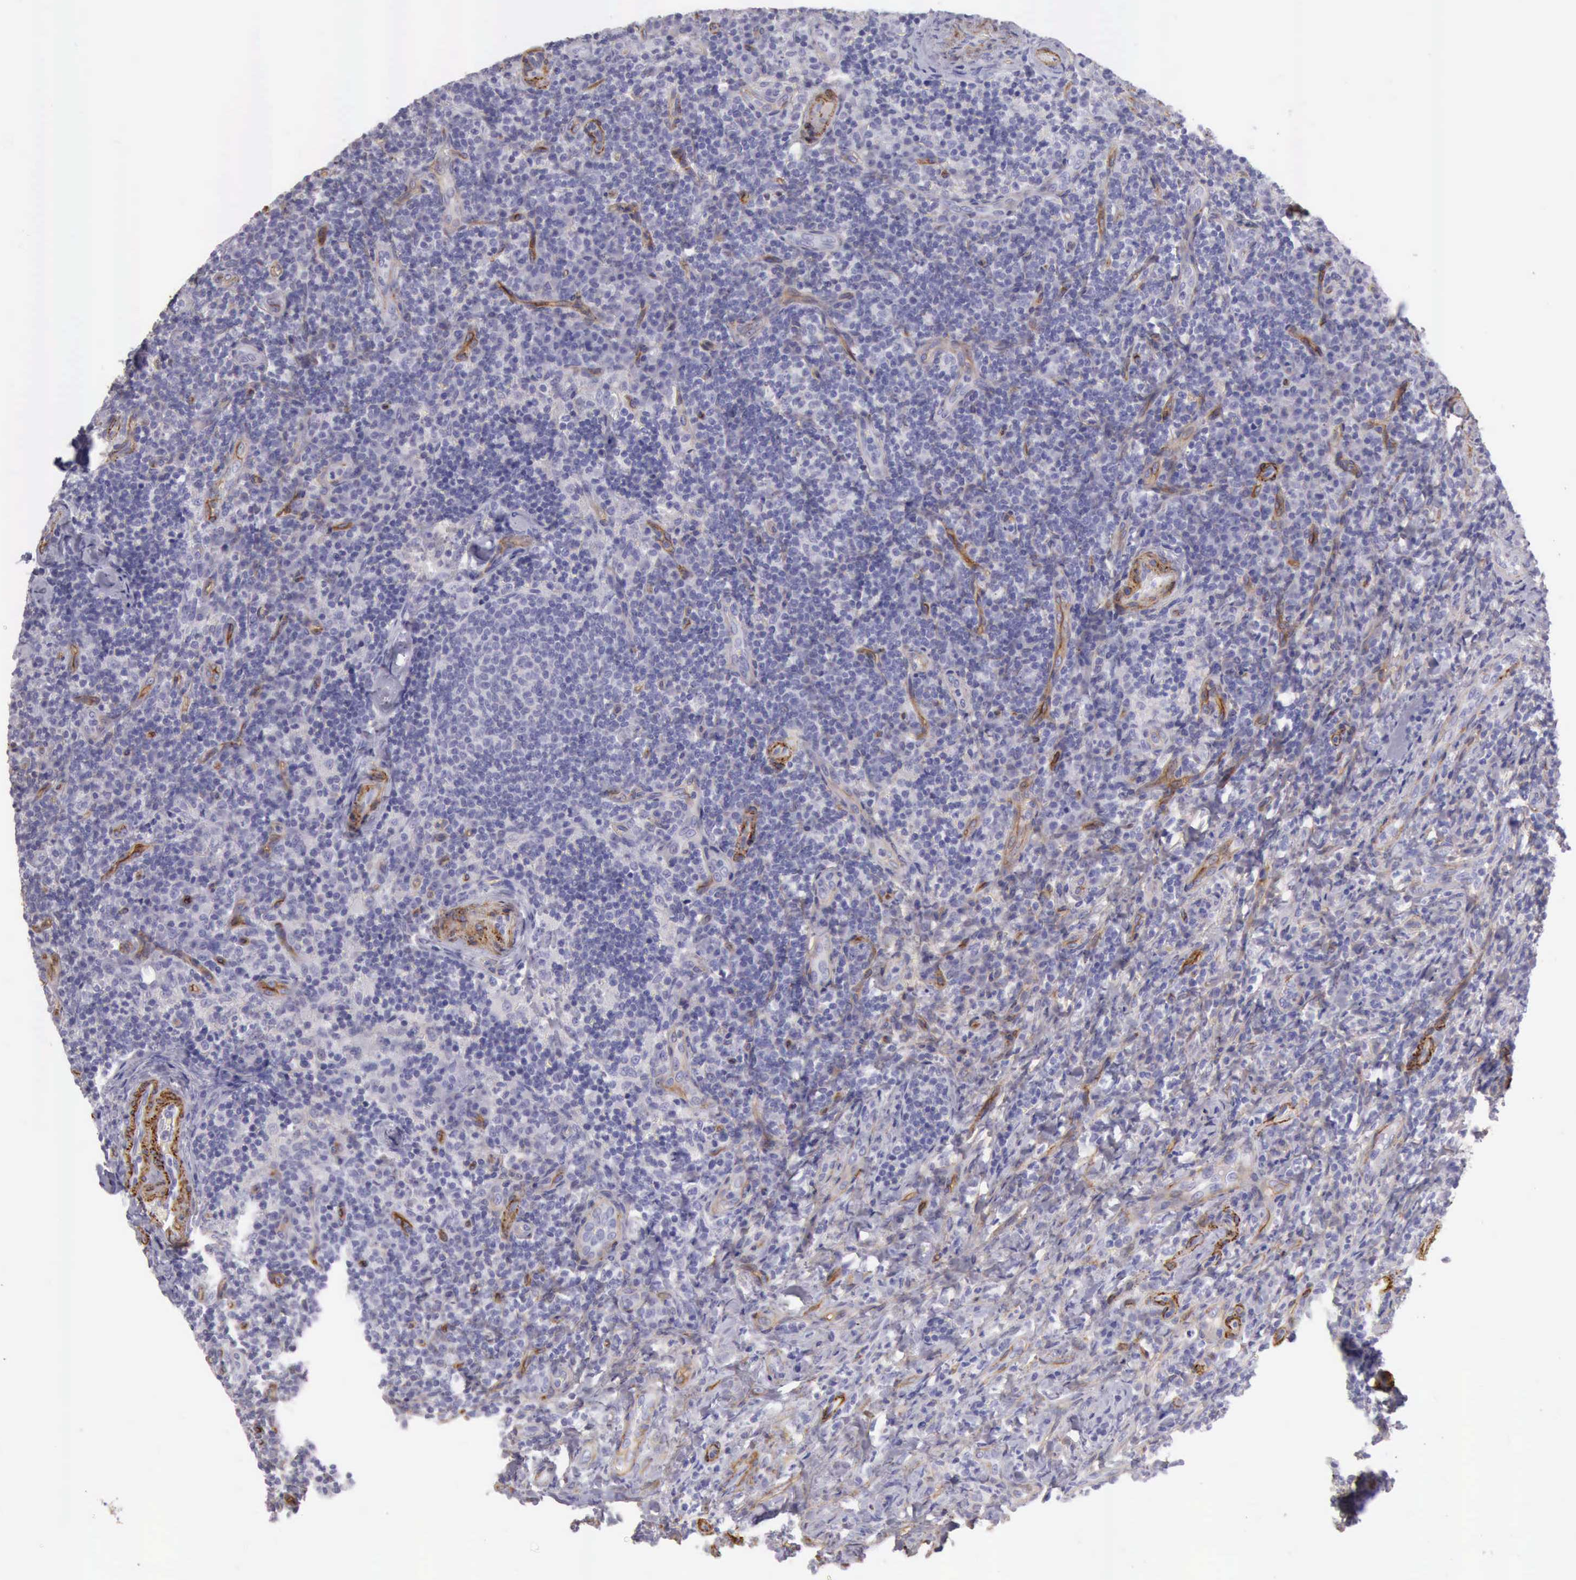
{"staining": {"intensity": "negative", "quantity": "none", "location": "none"}, "tissue": "lymph node", "cell_type": "Germinal center cells", "image_type": "normal", "snomed": [{"axis": "morphology", "description": "Normal tissue, NOS"}, {"axis": "morphology", "description": "Inflammation, NOS"}, {"axis": "topography", "description": "Lymph node"}], "caption": "IHC micrograph of benign lymph node: human lymph node stained with DAB demonstrates no significant protein positivity in germinal center cells.", "gene": "AOC3", "patient": {"sex": "male", "age": 46}}